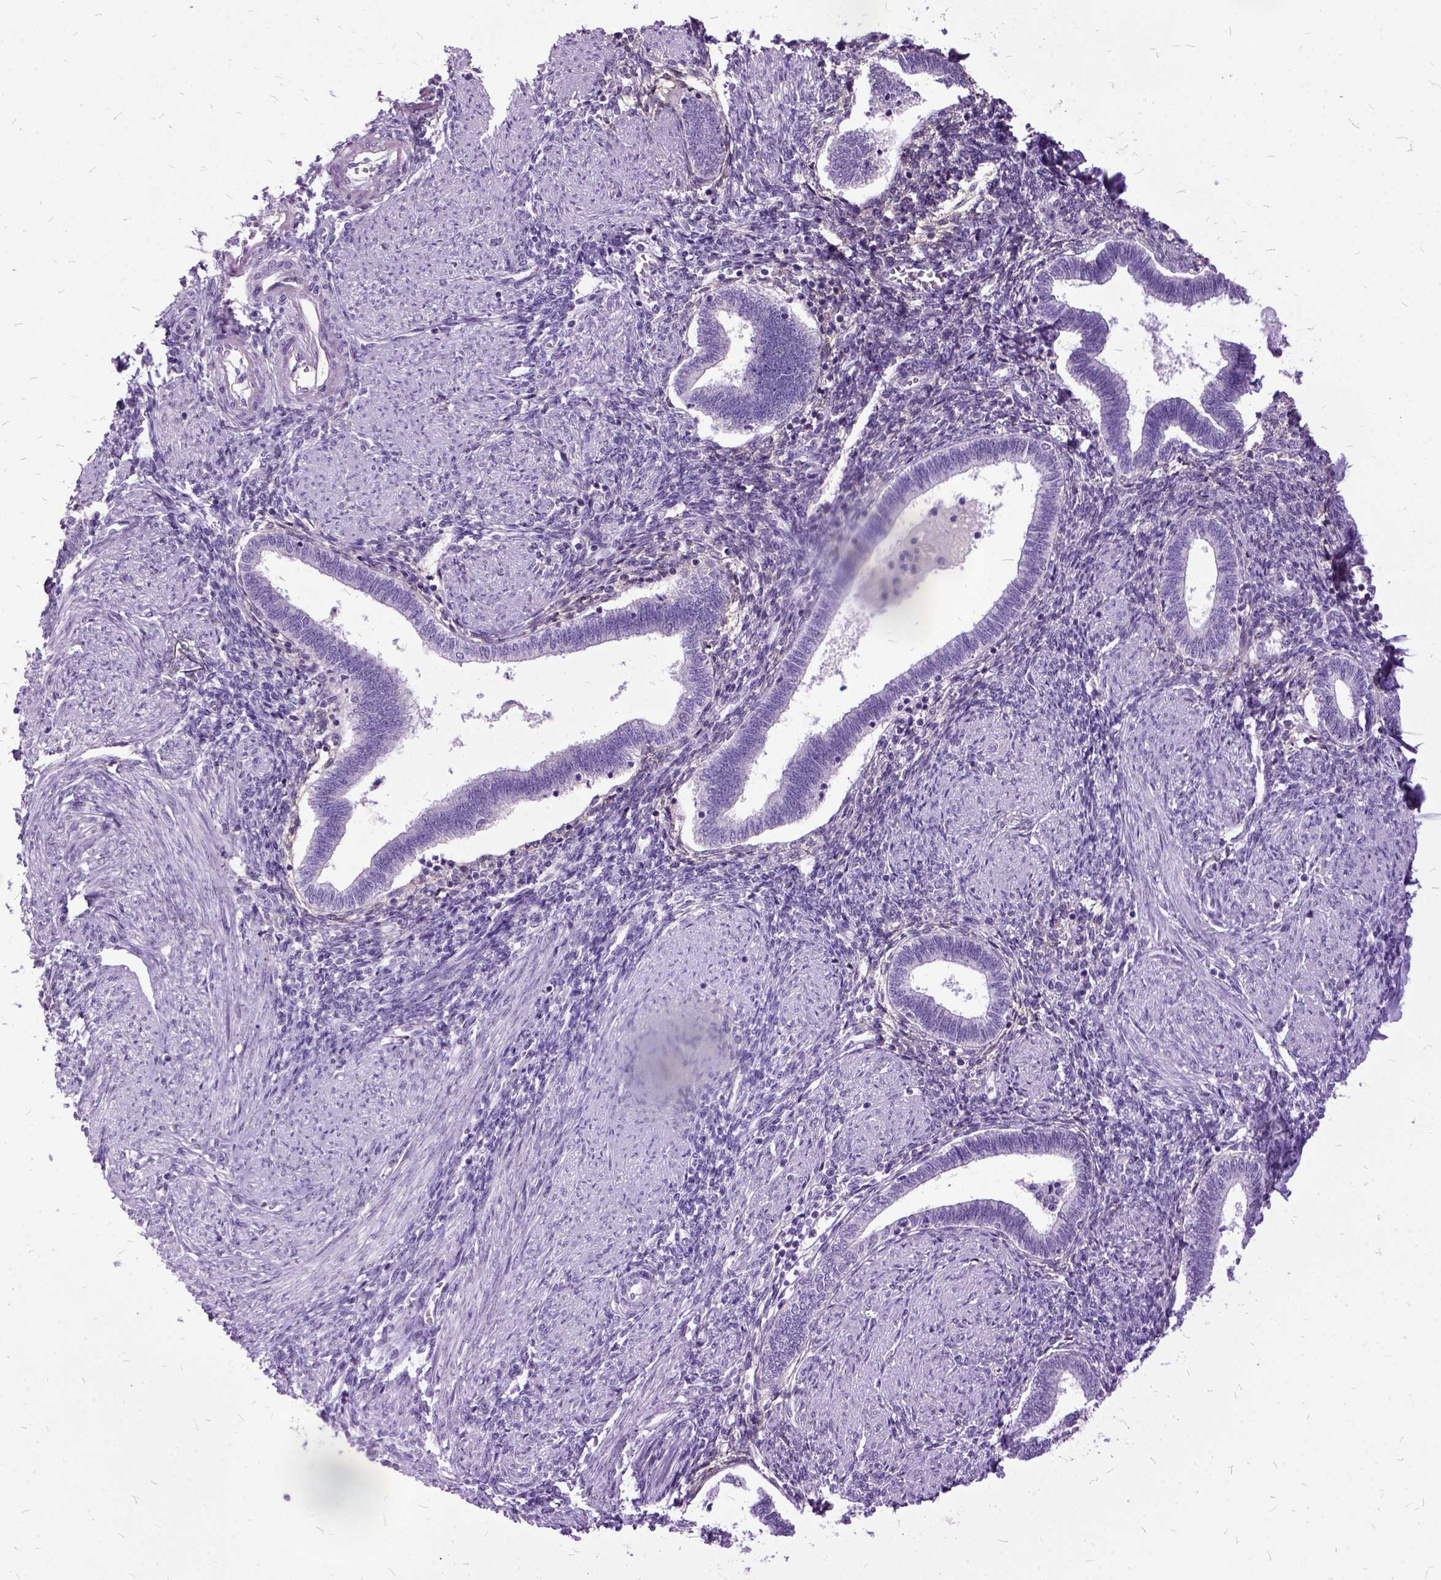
{"staining": {"intensity": "negative", "quantity": "none", "location": "none"}, "tissue": "endometrium", "cell_type": "Cells in endometrial stroma", "image_type": "normal", "snomed": [{"axis": "morphology", "description": "Normal tissue, NOS"}, {"axis": "topography", "description": "Endometrium"}], "caption": "This photomicrograph is of unremarkable endometrium stained with immunohistochemistry to label a protein in brown with the nuclei are counter-stained blue. There is no staining in cells in endometrial stroma.", "gene": "MME", "patient": {"sex": "female", "age": 42}}